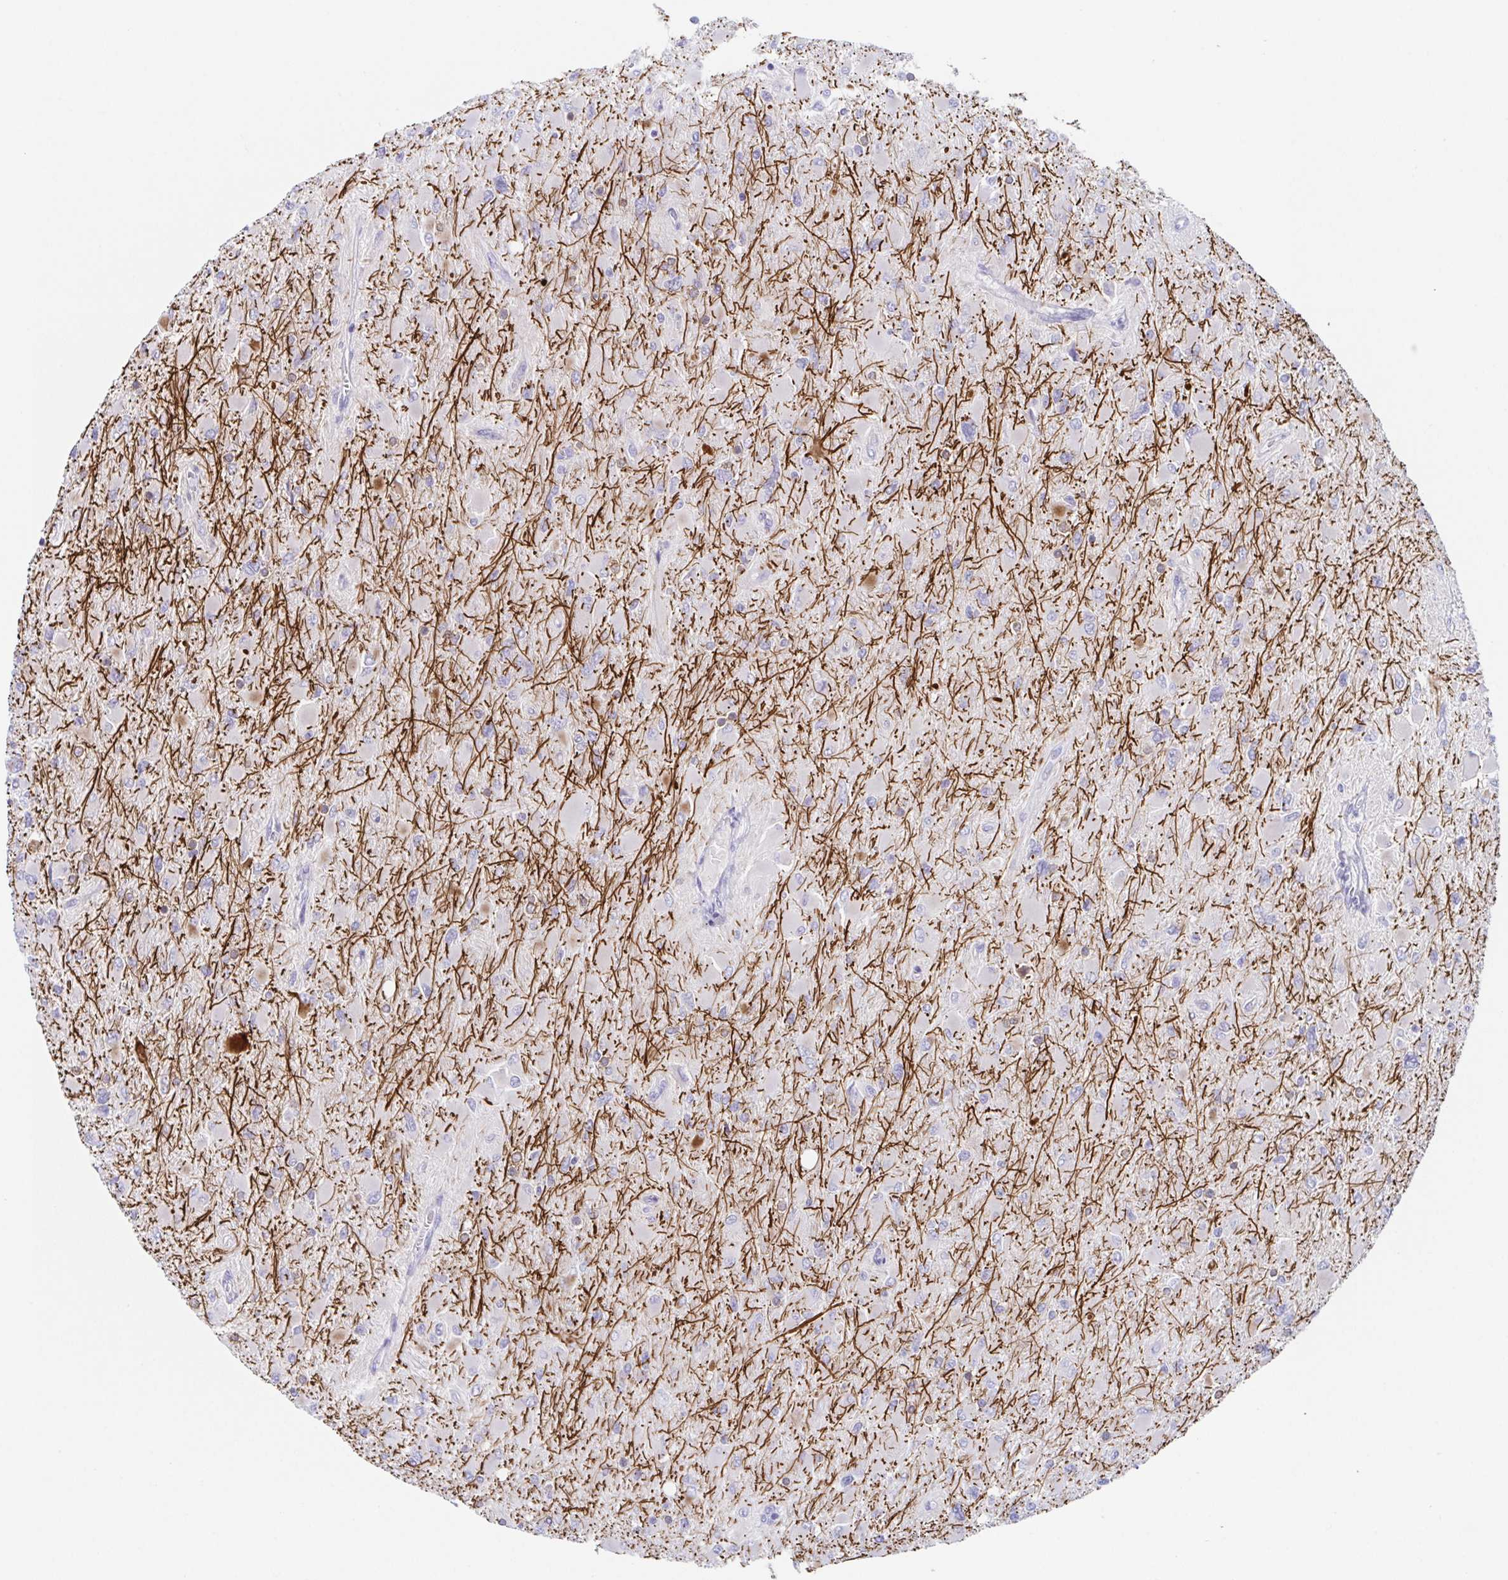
{"staining": {"intensity": "negative", "quantity": "none", "location": "none"}, "tissue": "glioma", "cell_type": "Tumor cells", "image_type": "cancer", "snomed": [{"axis": "morphology", "description": "Glioma, malignant, High grade"}, {"axis": "topography", "description": "Cerebral cortex"}], "caption": "There is no significant expression in tumor cells of glioma.", "gene": "HTR2A", "patient": {"sex": "female", "age": 36}}